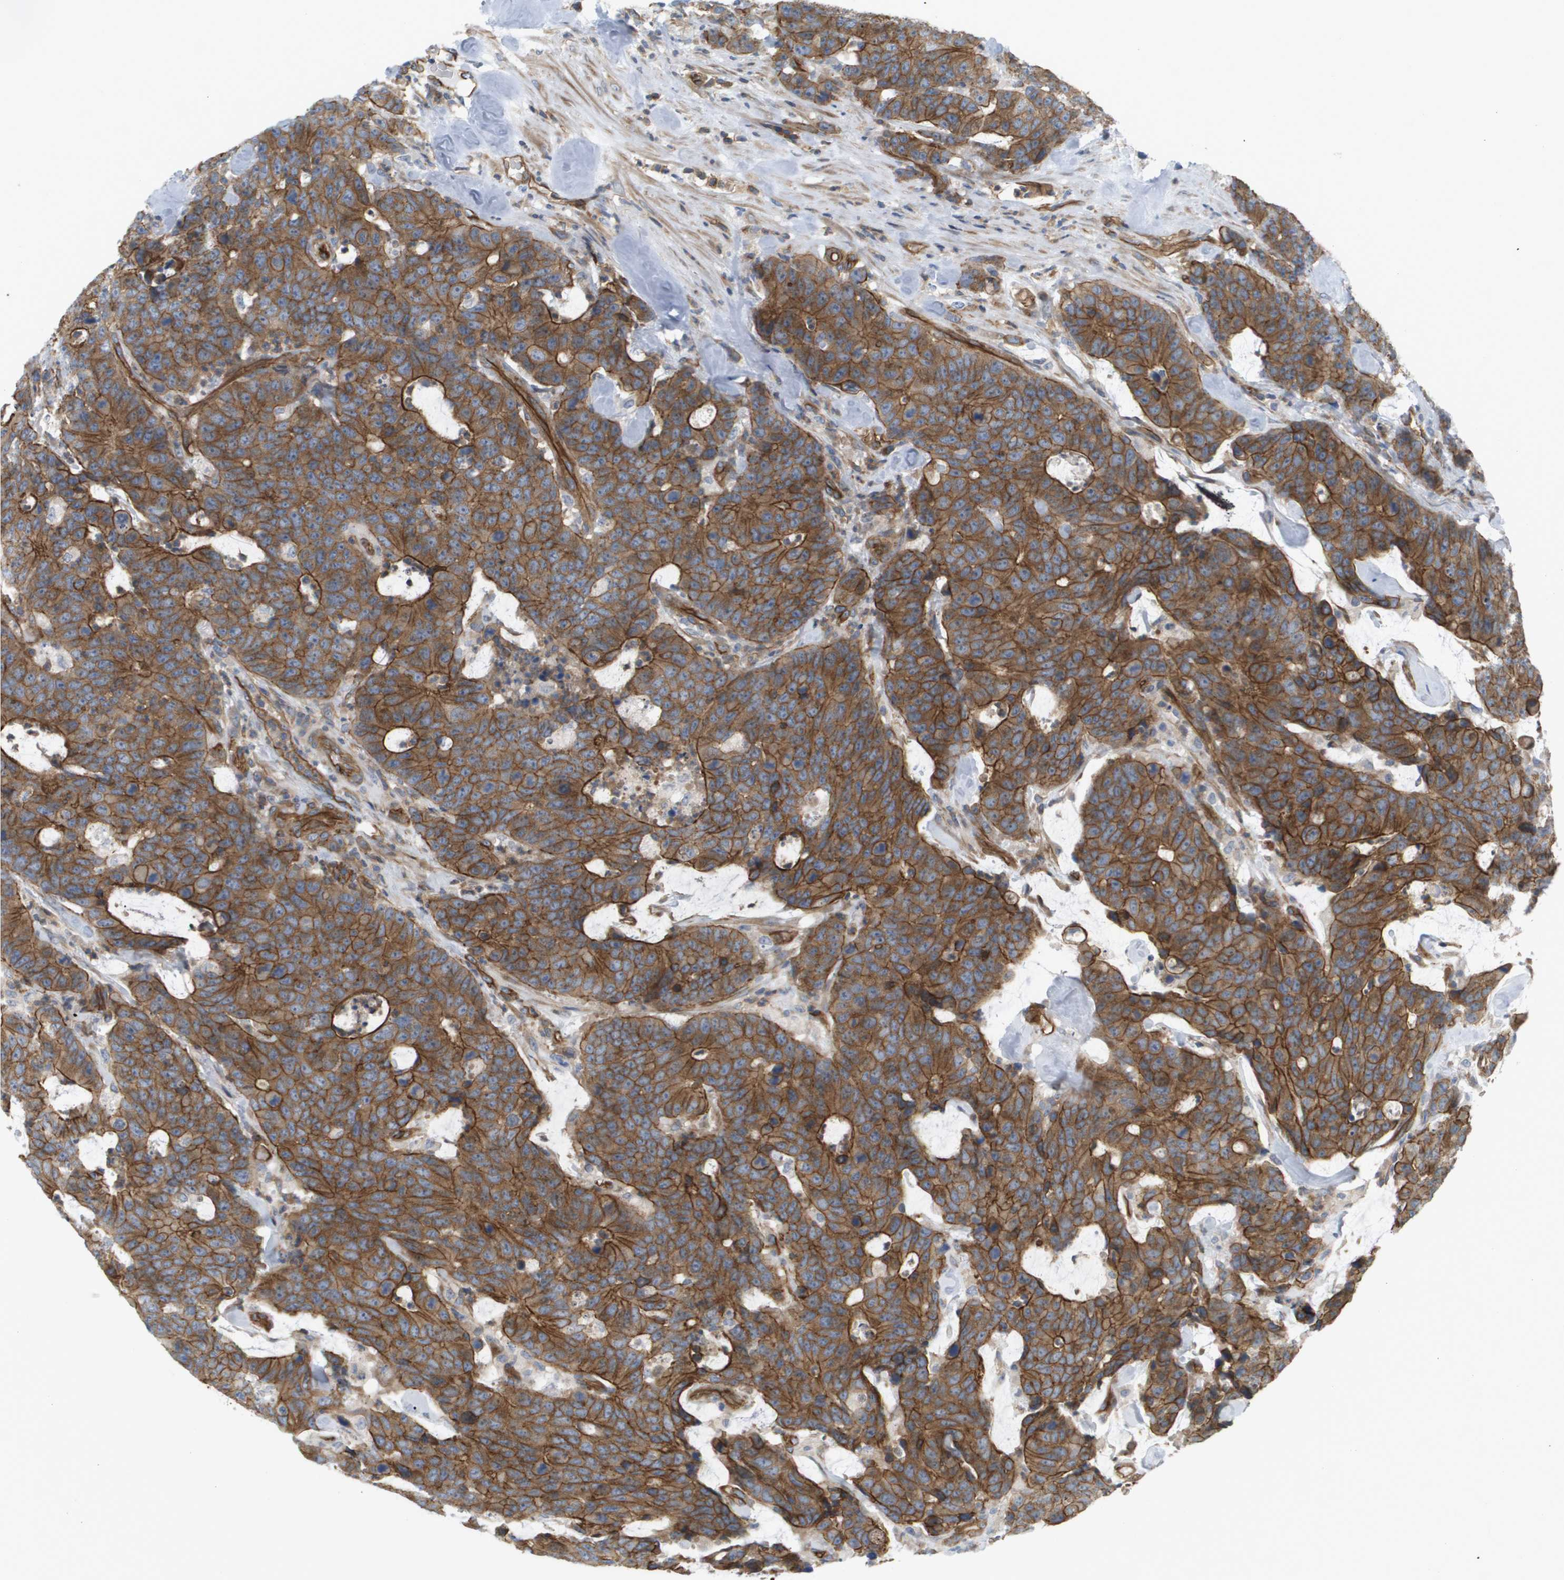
{"staining": {"intensity": "strong", "quantity": ">75%", "location": "cytoplasmic/membranous"}, "tissue": "colorectal cancer", "cell_type": "Tumor cells", "image_type": "cancer", "snomed": [{"axis": "morphology", "description": "Adenocarcinoma, NOS"}, {"axis": "topography", "description": "Colon"}], "caption": "Adenocarcinoma (colorectal) stained with immunohistochemistry exhibits strong cytoplasmic/membranous staining in approximately >75% of tumor cells.", "gene": "SGMS2", "patient": {"sex": "female", "age": 86}}